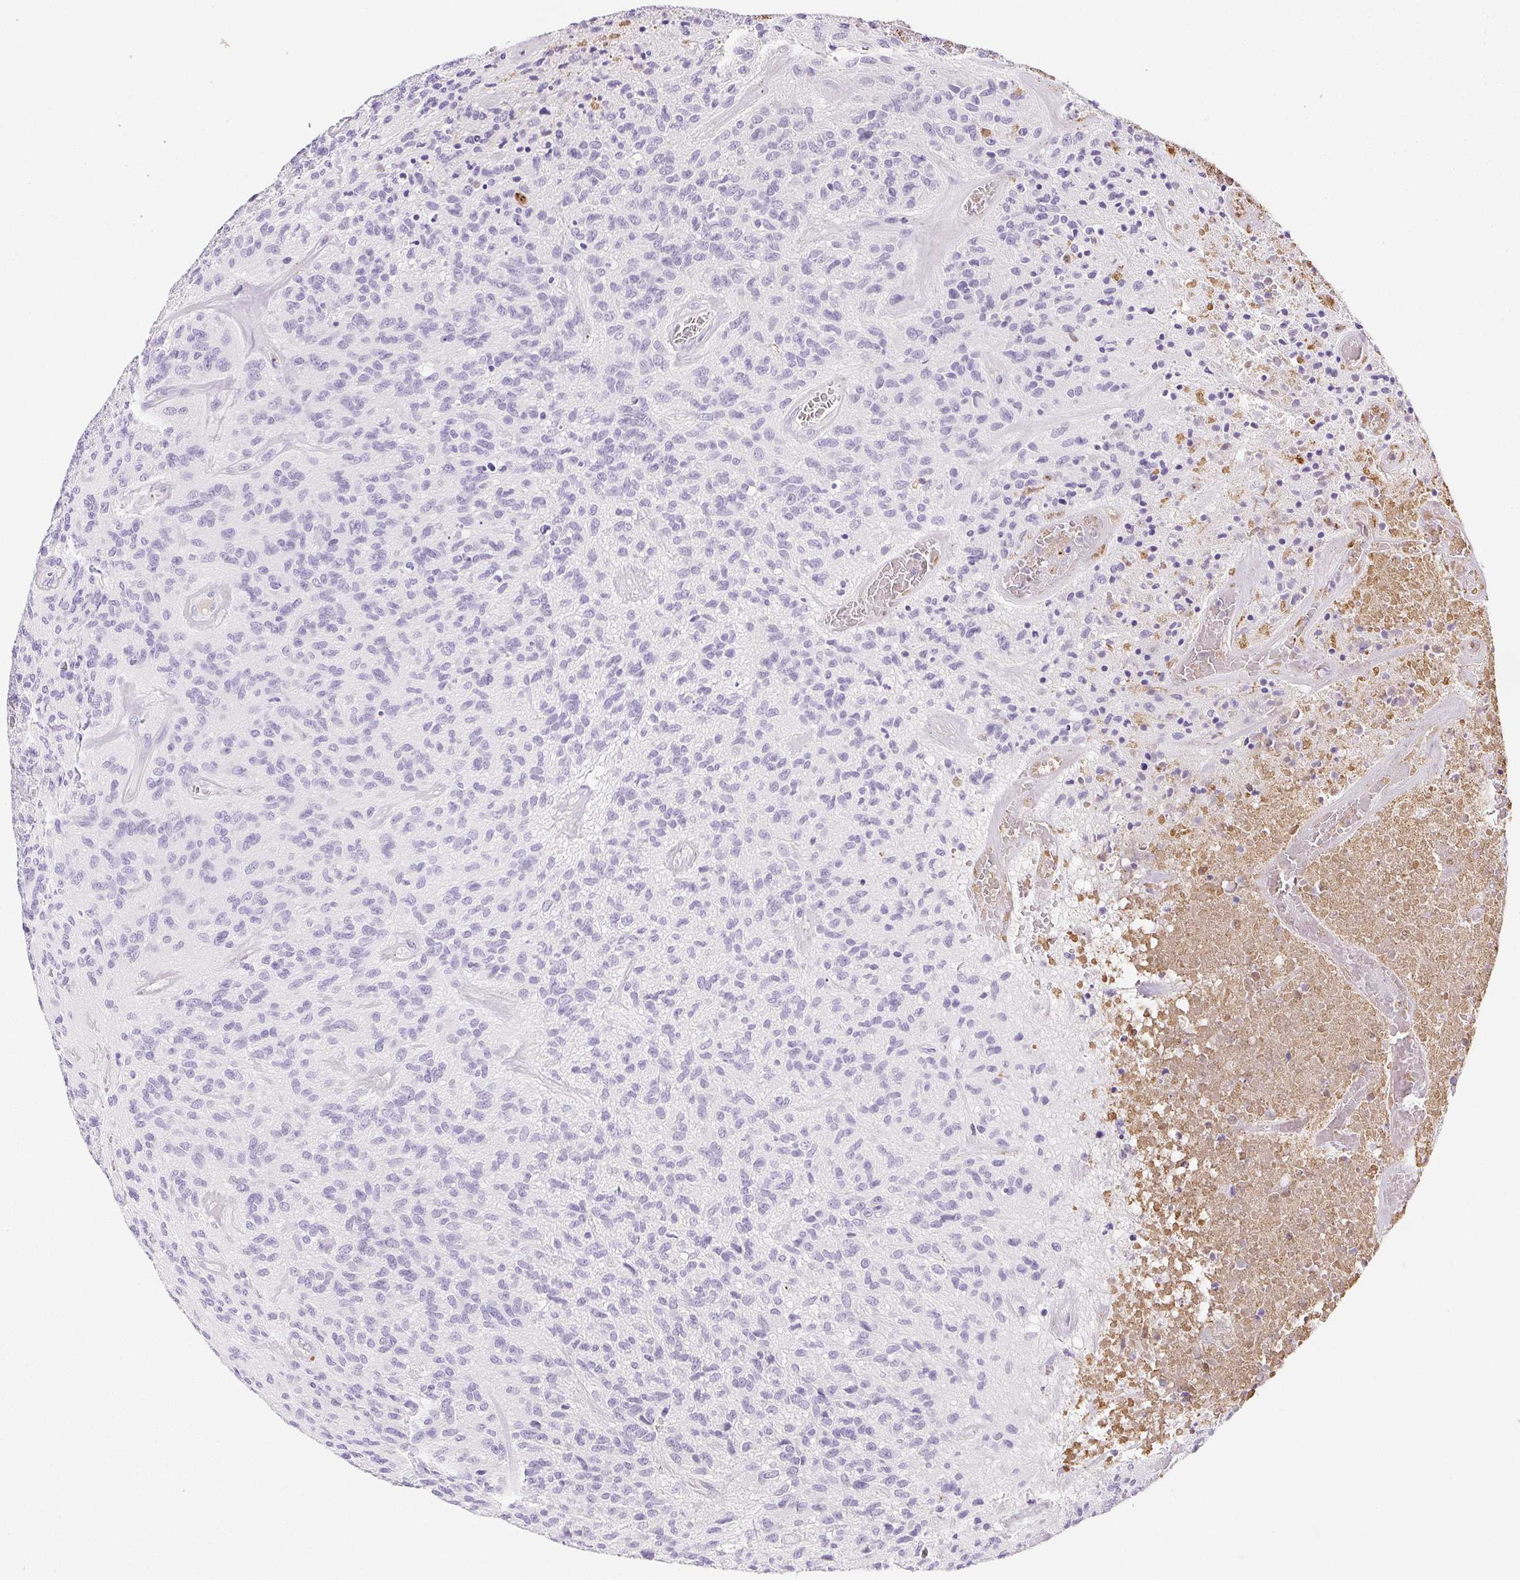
{"staining": {"intensity": "negative", "quantity": "none", "location": "none"}, "tissue": "glioma", "cell_type": "Tumor cells", "image_type": "cancer", "snomed": [{"axis": "morphology", "description": "Glioma, malignant, High grade"}, {"axis": "topography", "description": "Brain"}], "caption": "Immunohistochemistry (IHC) of human glioma displays no staining in tumor cells.", "gene": "VTN", "patient": {"sex": "male", "age": 76}}